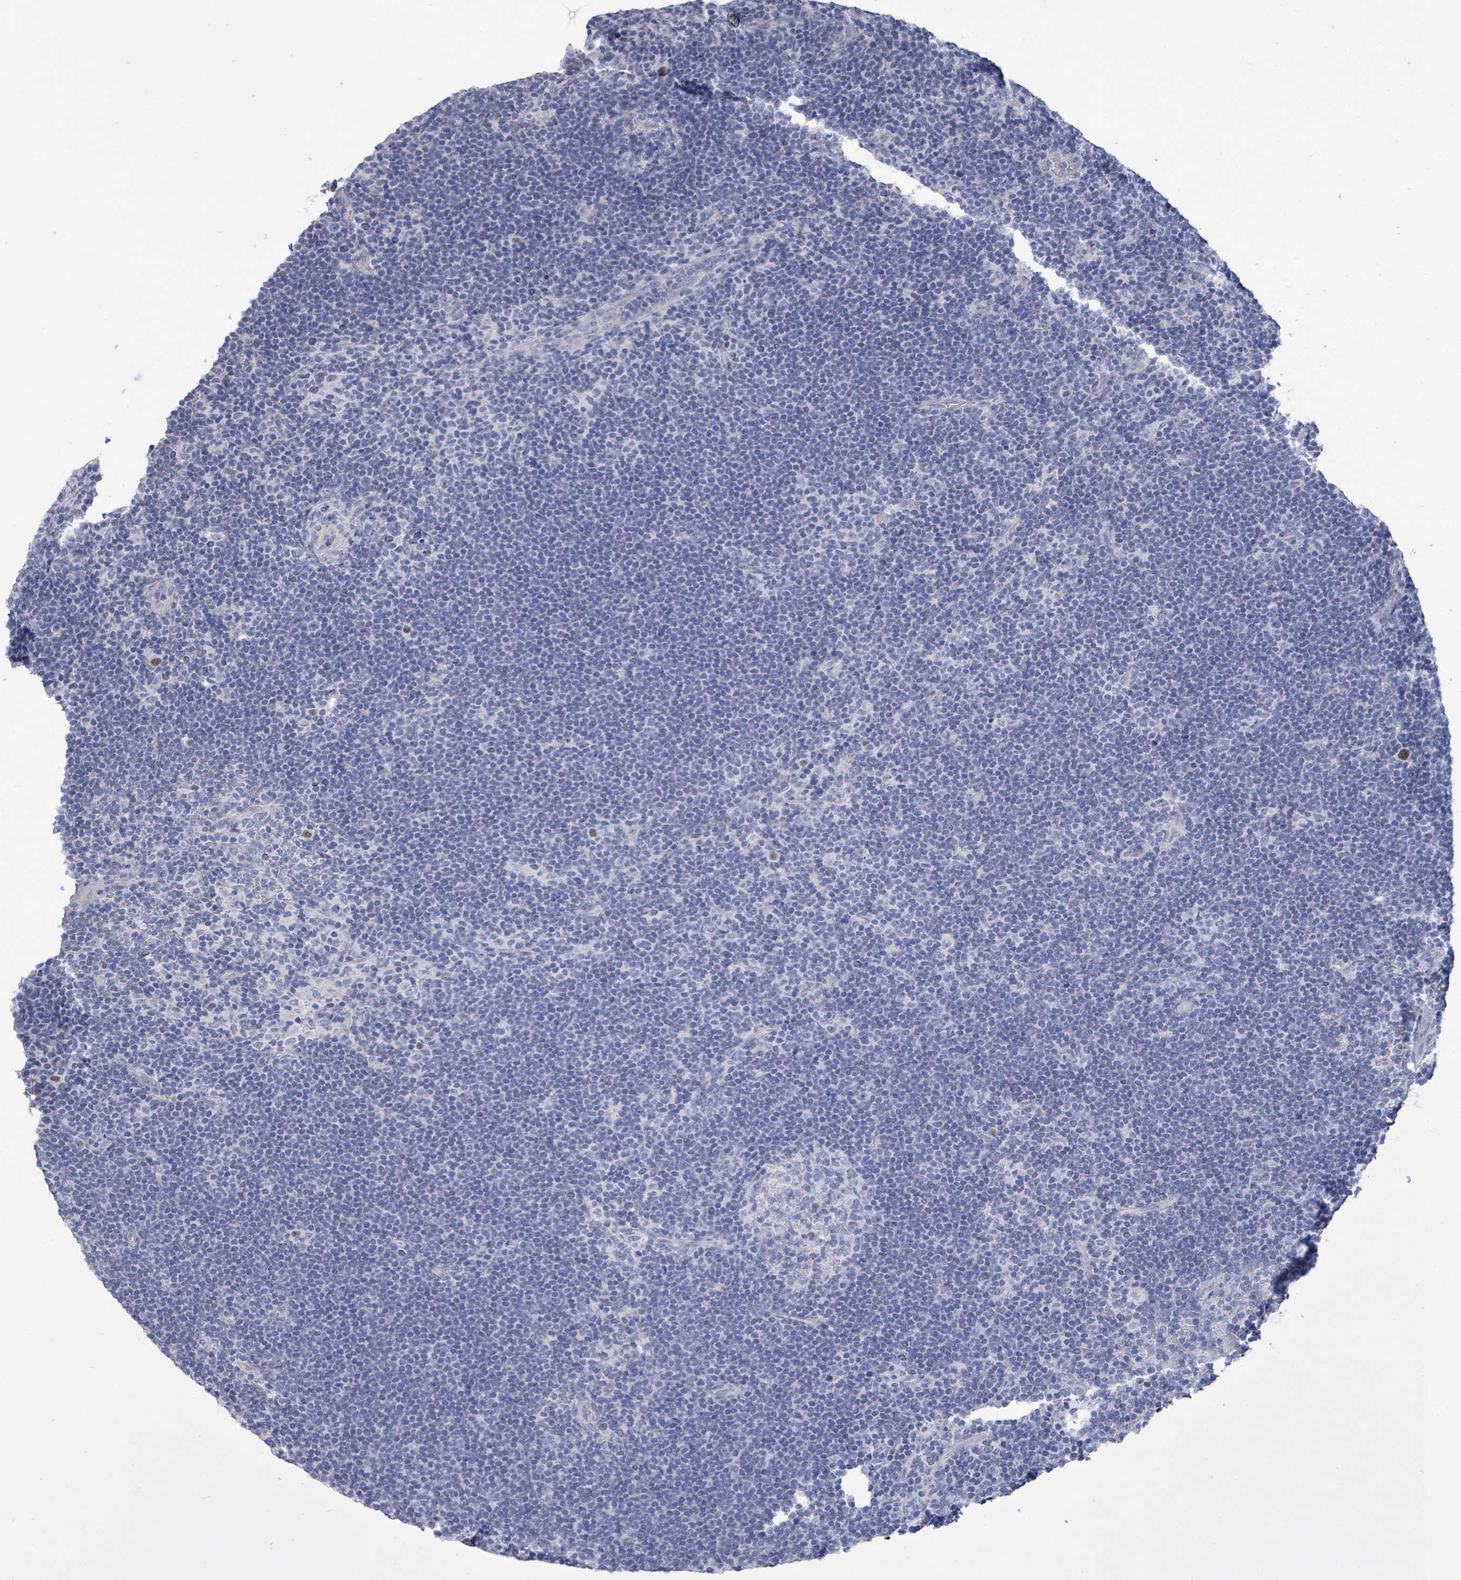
{"staining": {"intensity": "negative", "quantity": "none", "location": "none"}, "tissue": "lymphoma", "cell_type": "Tumor cells", "image_type": "cancer", "snomed": [{"axis": "morphology", "description": "Hodgkin's disease, NOS"}, {"axis": "topography", "description": "Lymph node"}], "caption": "An IHC micrograph of lymphoma is shown. There is no staining in tumor cells of lymphoma. Brightfield microscopy of immunohistochemistry (IHC) stained with DAB (brown) and hematoxylin (blue), captured at high magnification.", "gene": "CT45A5", "patient": {"sex": "female", "age": 57}}